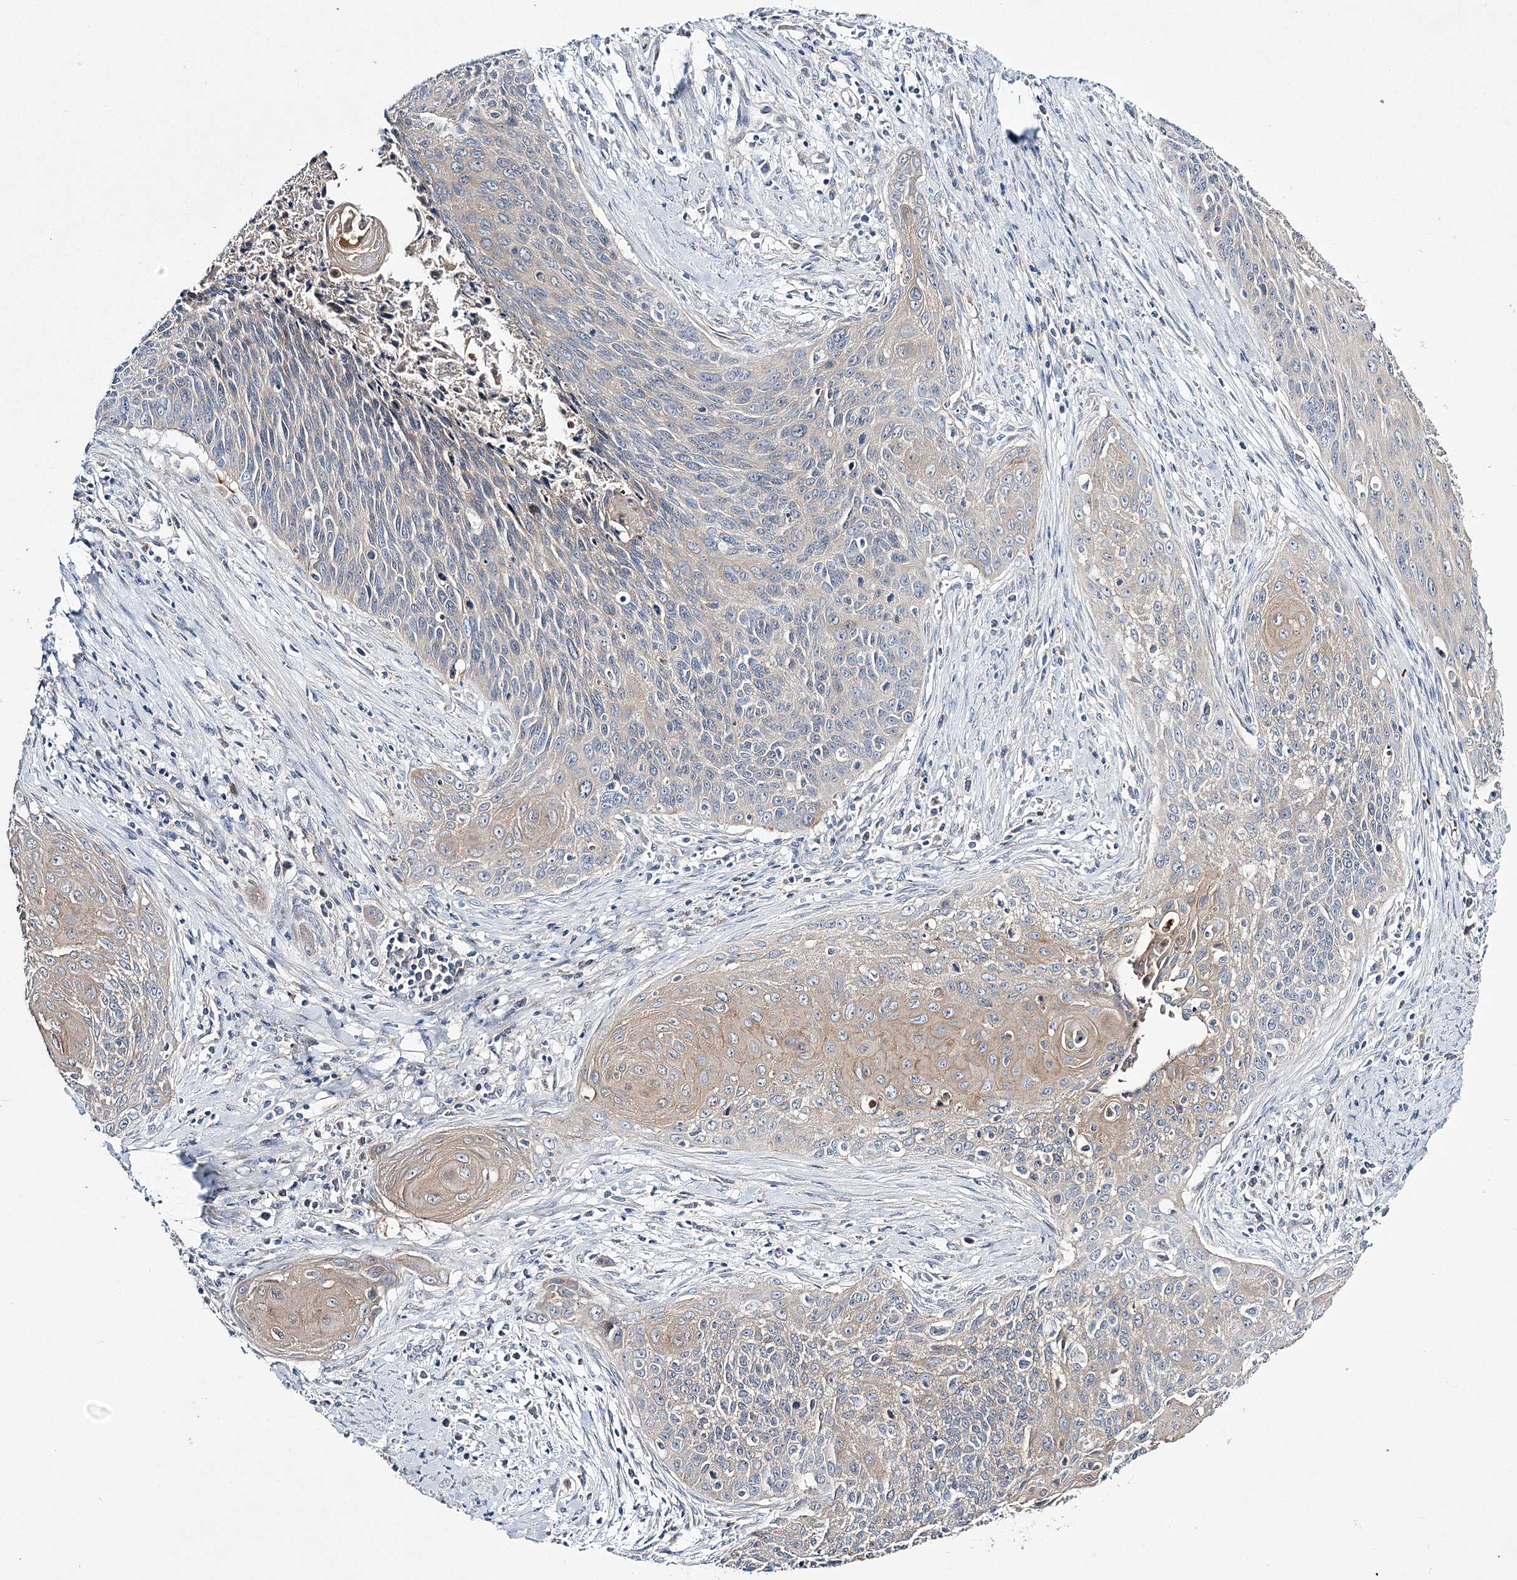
{"staining": {"intensity": "weak", "quantity": "25%-75%", "location": "cytoplasmic/membranous"}, "tissue": "cervical cancer", "cell_type": "Tumor cells", "image_type": "cancer", "snomed": [{"axis": "morphology", "description": "Squamous cell carcinoma, NOS"}, {"axis": "topography", "description": "Cervix"}], "caption": "A micrograph of human cervical squamous cell carcinoma stained for a protein exhibits weak cytoplasmic/membranous brown staining in tumor cells.", "gene": "ATP11B", "patient": {"sex": "female", "age": 55}}